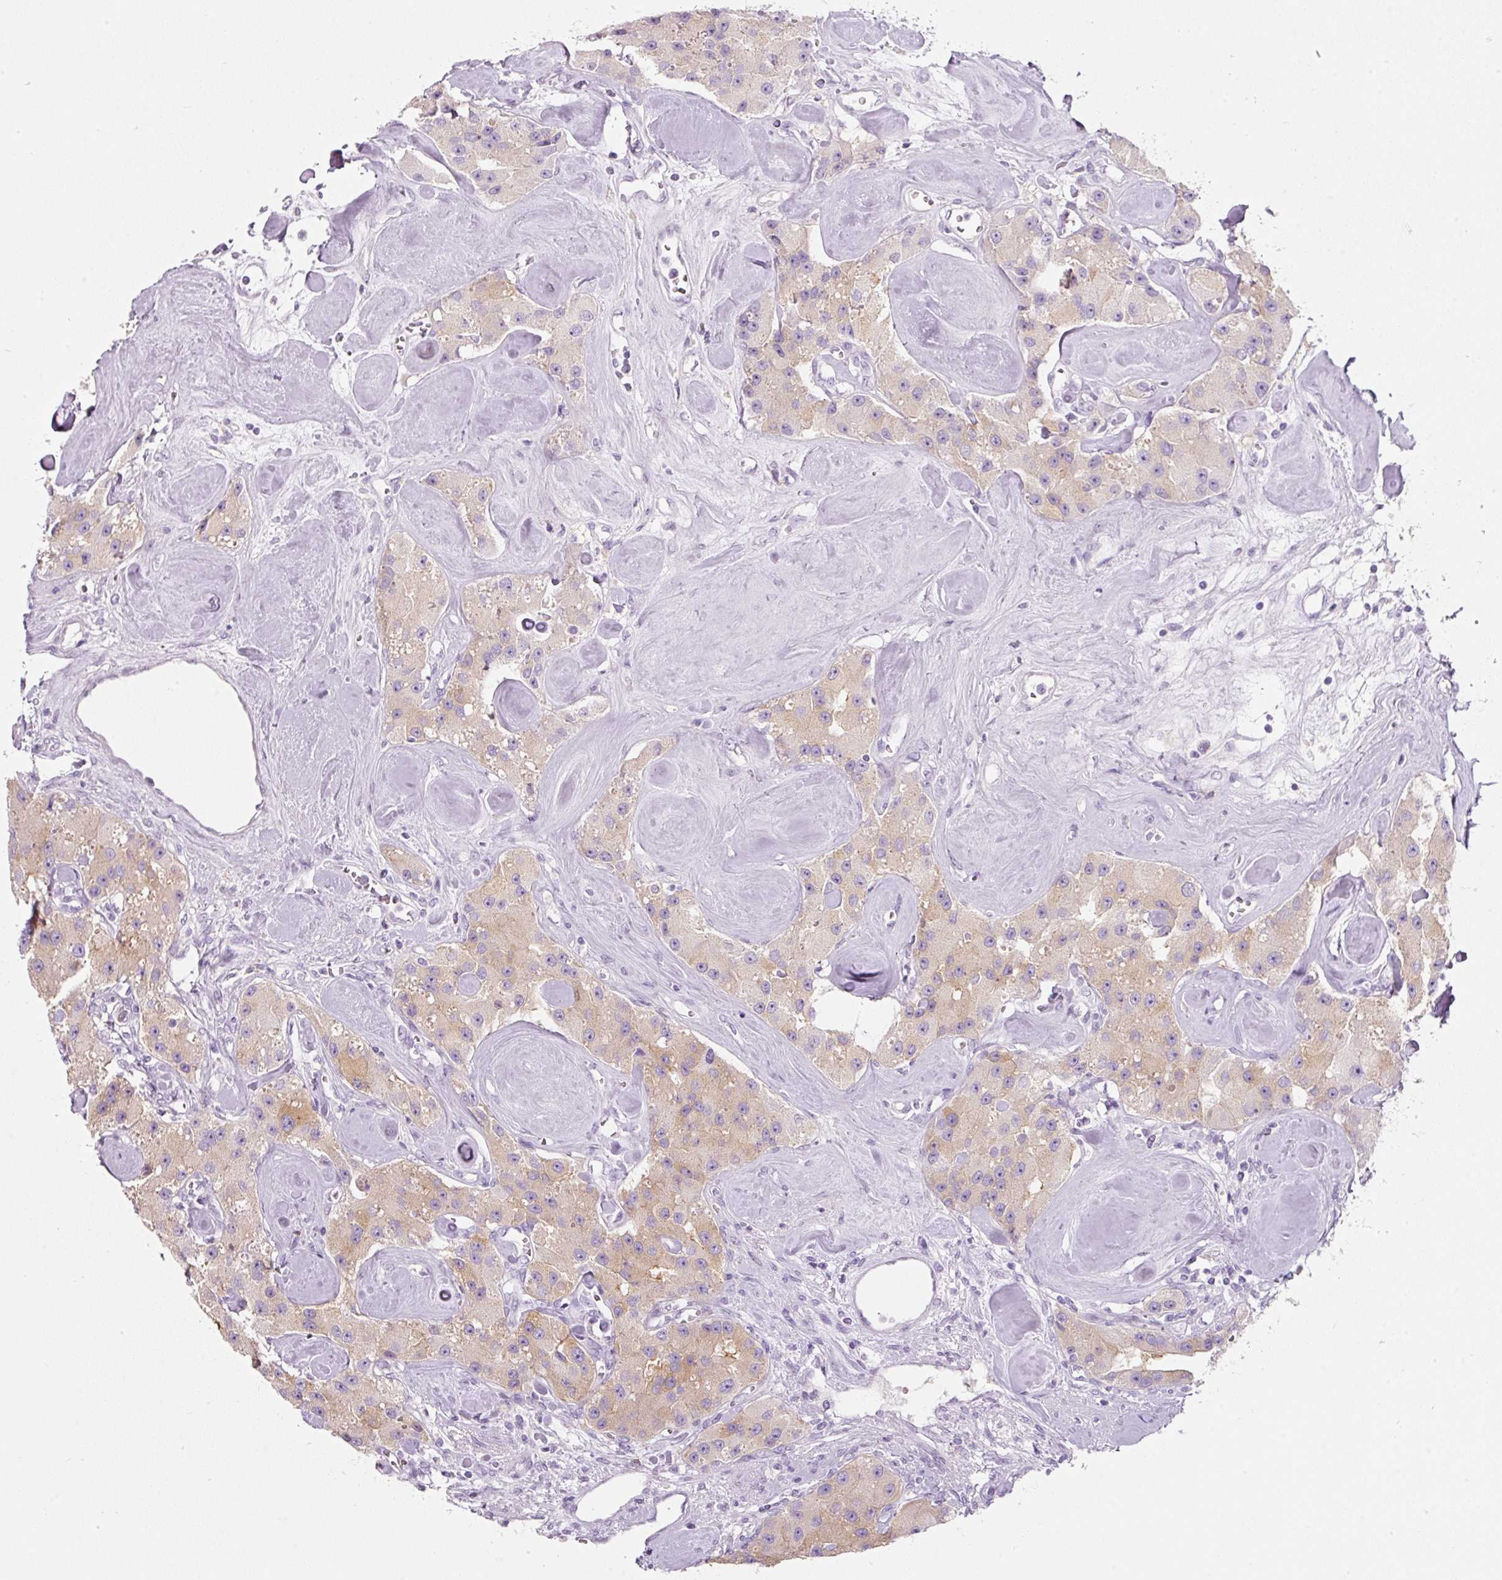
{"staining": {"intensity": "weak", "quantity": "25%-75%", "location": "cytoplasmic/membranous"}, "tissue": "carcinoid", "cell_type": "Tumor cells", "image_type": "cancer", "snomed": [{"axis": "morphology", "description": "Carcinoid, malignant, NOS"}, {"axis": "topography", "description": "Pancreas"}], "caption": "Protein staining exhibits weak cytoplasmic/membranous expression in about 25%-75% of tumor cells in malignant carcinoid.", "gene": "DNM1", "patient": {"sex": "male", "age": 41}}